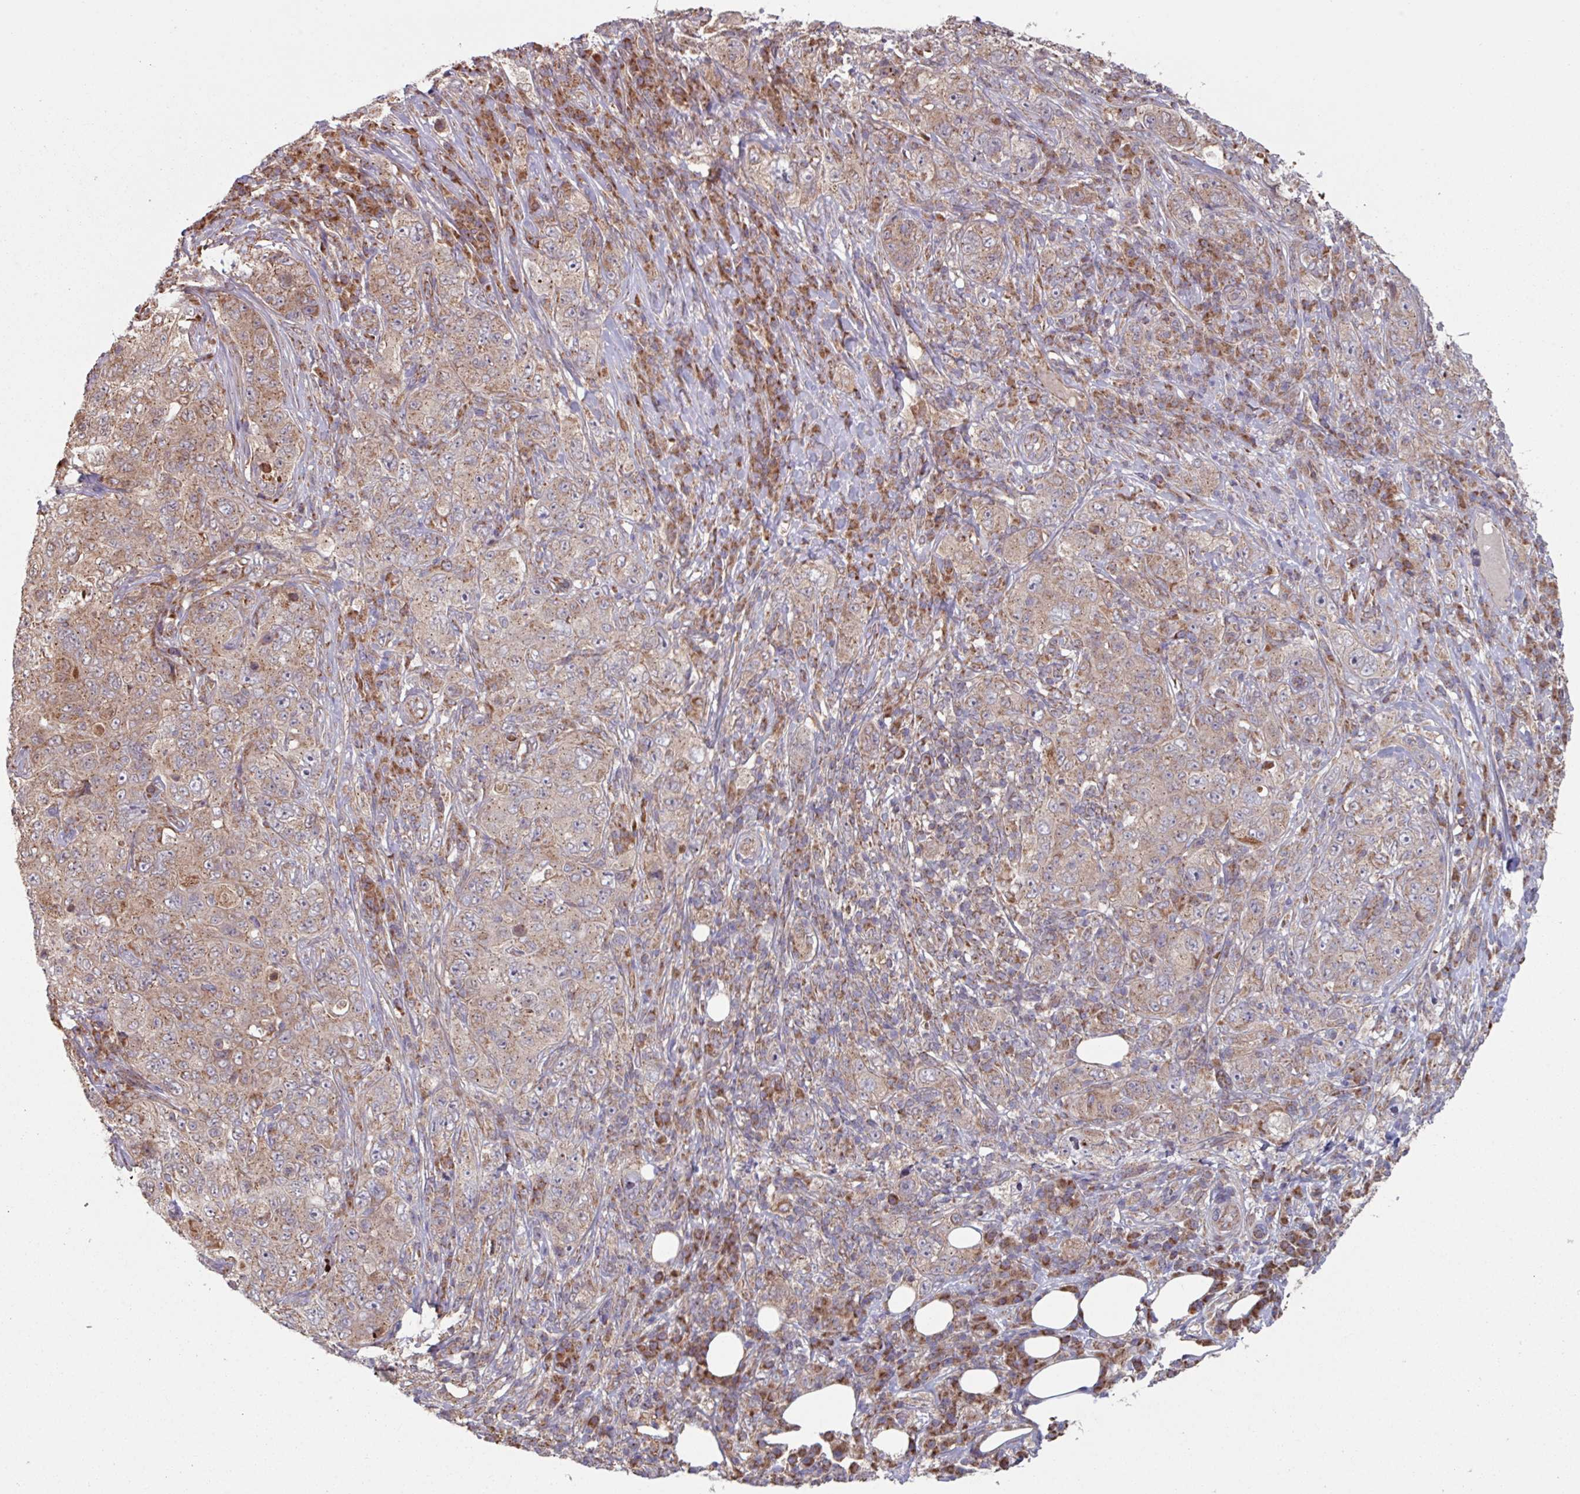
{"staining": {"intensity": "moderate", "quantity": "25%-75%", "location": "cytoplasmic/membranous"}, "tissue": "pancreatic cancer", "cell_type": "Tumor cells", "image_type": "cancer", "snomed": [{"axis": "morphology", "description": "Adenocarcinoma, NOS"}, {"axis": "topography", "description": "Pancreas"}], "caption": "Protein analysis of pancreatic adenocarcinoma tissue shows moderate cytoplasmic/membranous staining in approximately 25%-75% of tumor cells.", "gene": "COX7C", "patient": {"sex": "male", "age": 68}}